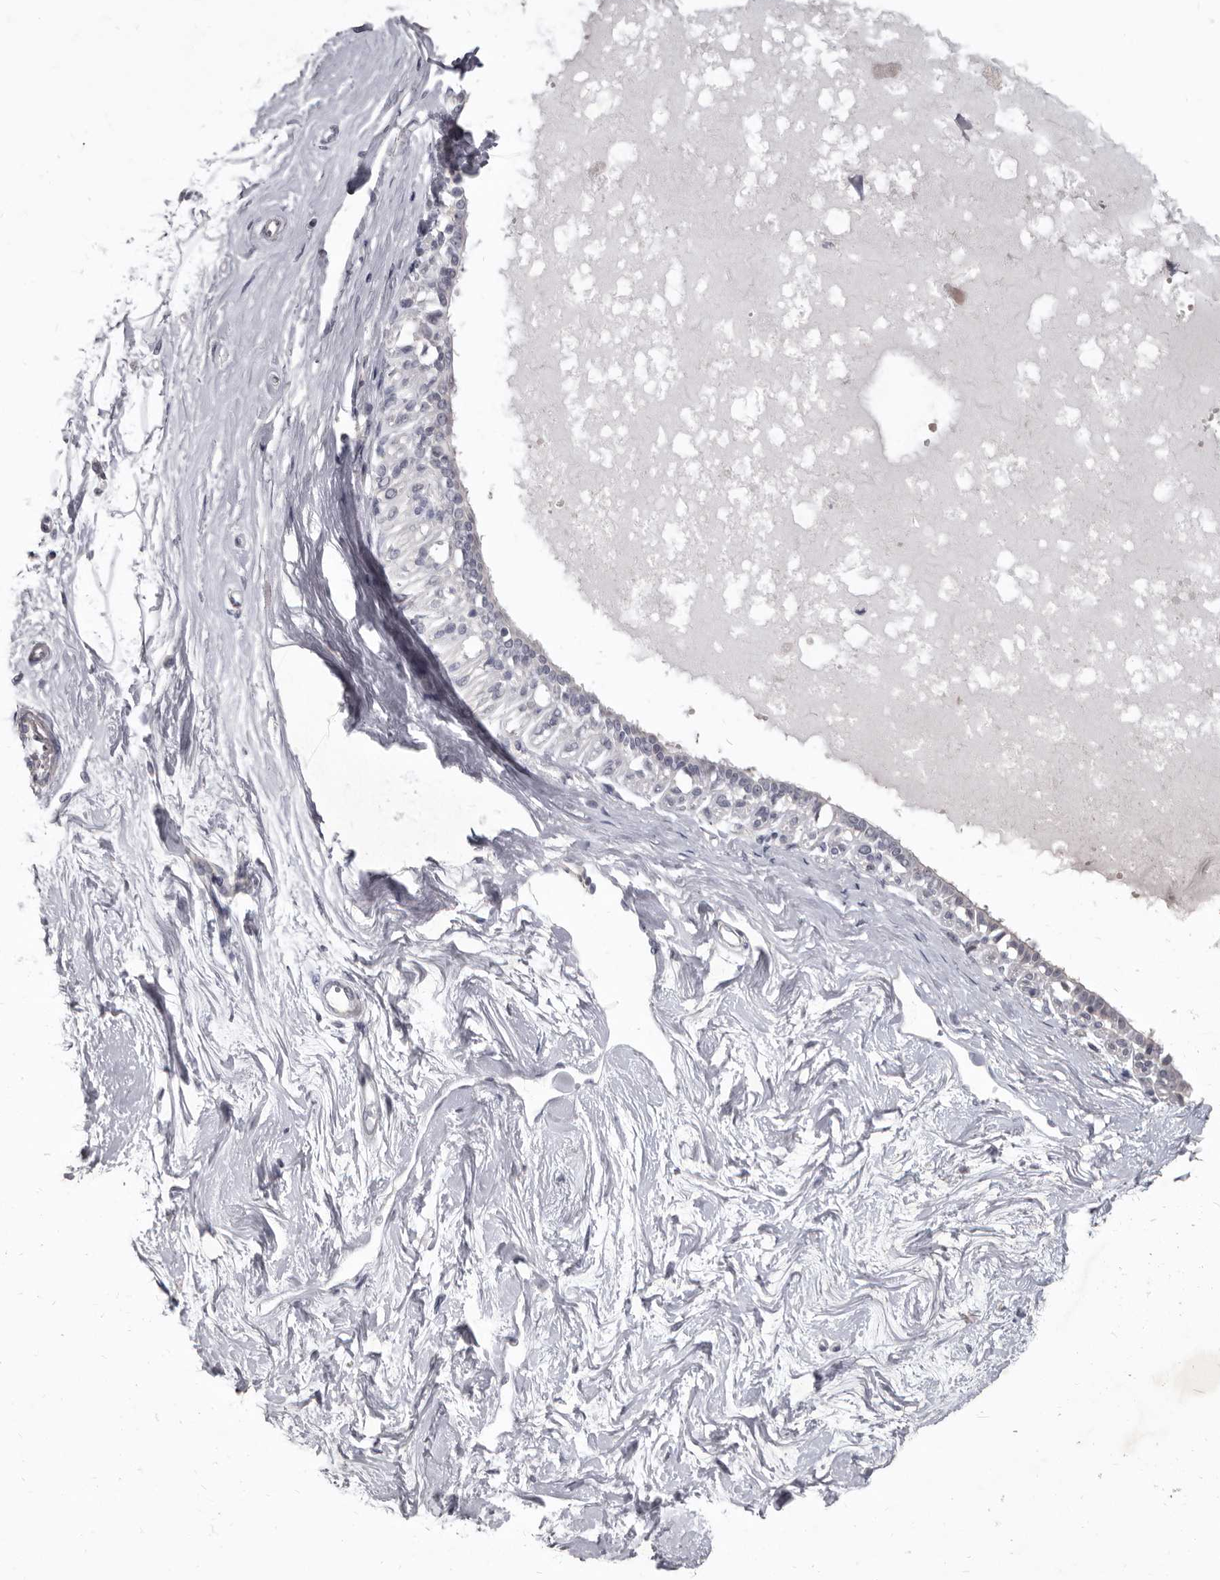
{"staining": {"intensity": "negative", "quantity": "none", "location": "none"}, "tissue": "breast", "cell_type": "Adipocytes", "image_type": "normal", "snomed": [{"axis": "morphology", "description": "Normal tissue, NOS"}, {"axis": "topography", "description": "Breast"}], "caption": "Immunohistochemistry photomicrograph of unremarkable breast: human breast stained with DAB (3,3'-diaminobenzidine) reveals no significant protein staining in adipocytes.", "gene": "GSK3B", "patient": {"sex": "female", "age": 45}}